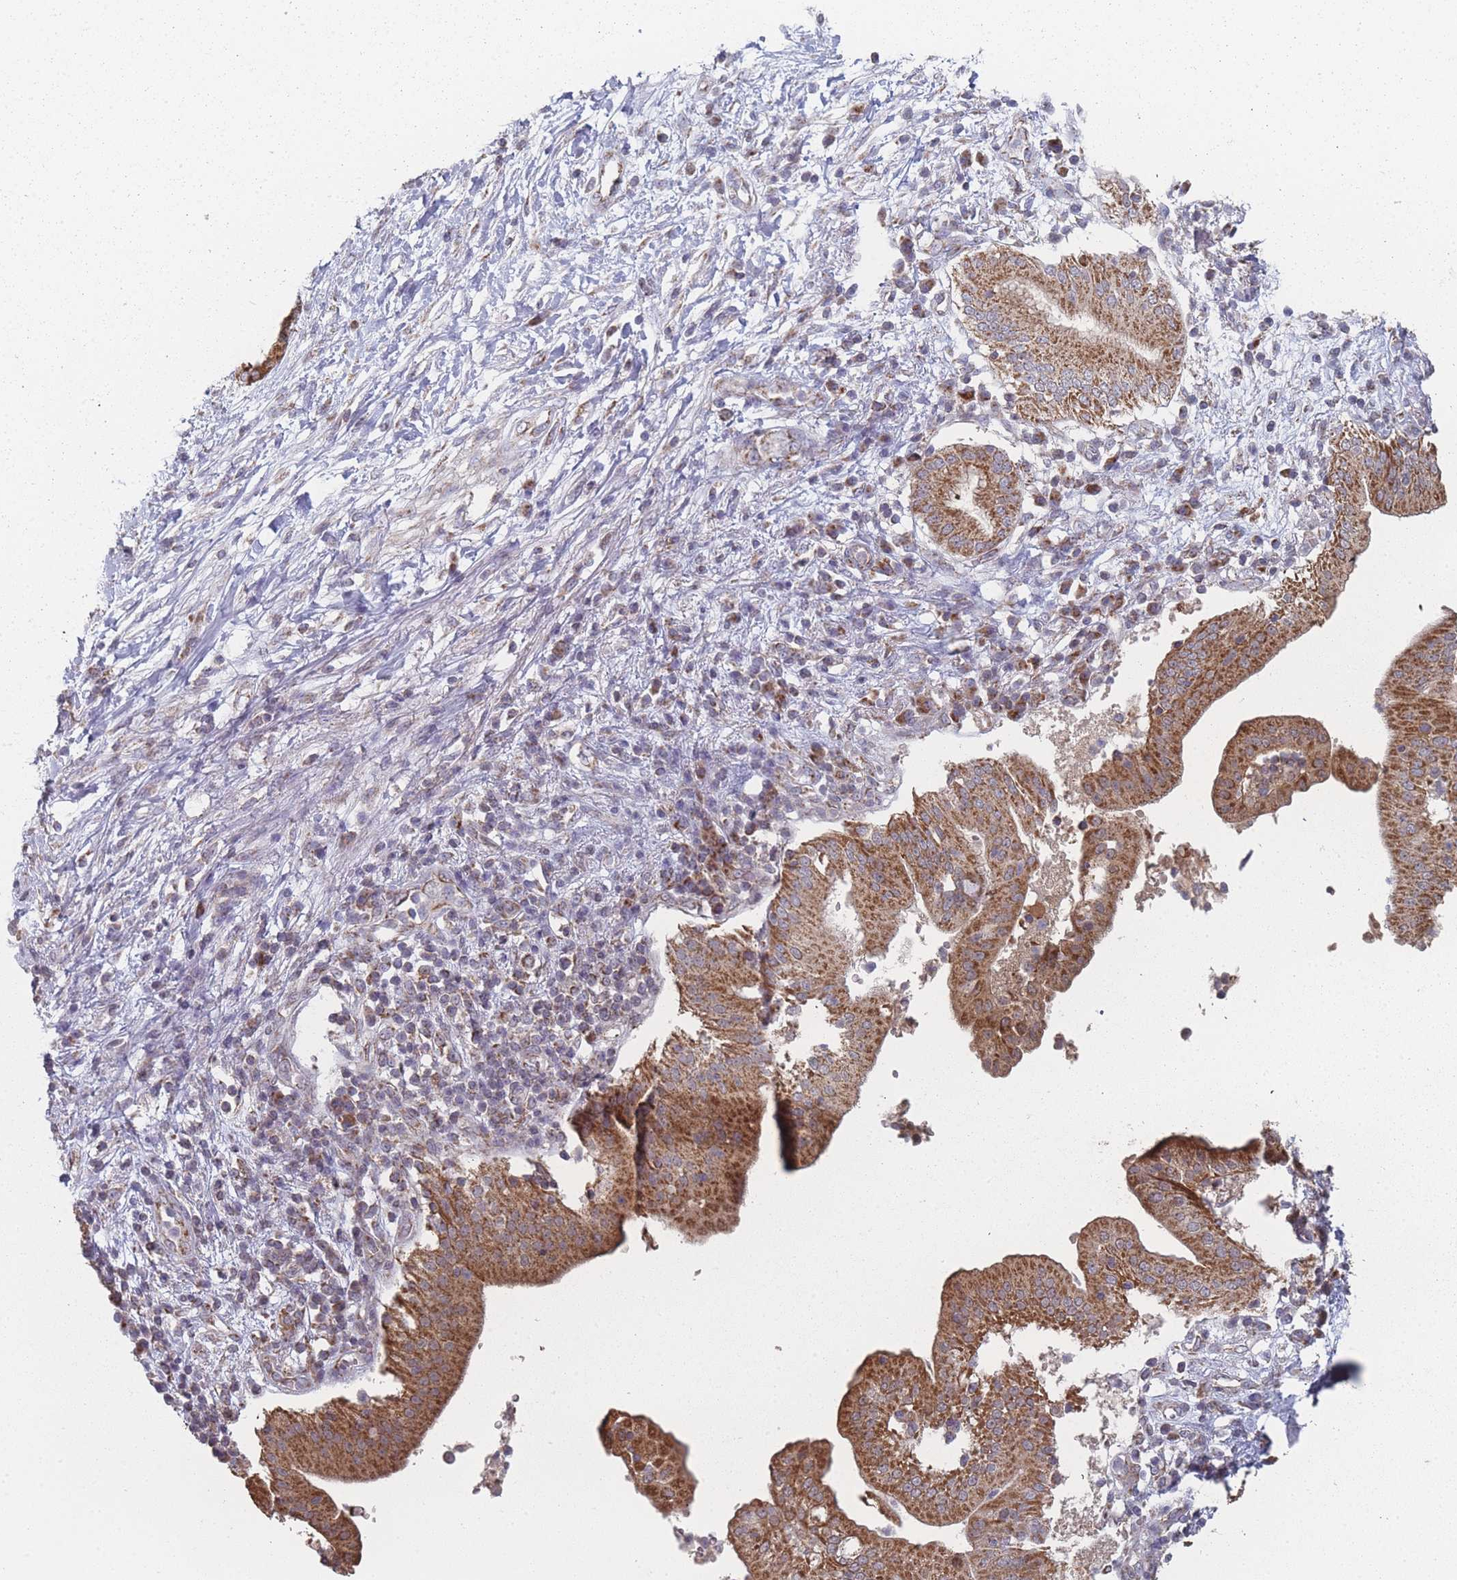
{"staining": {"intensity": "strong", "quantity": ">75%", "location": "cytoplasmic/membranous"}, "tissue": "pancreatic cancer", "cell_type": "Tumor cells", "image_type": "cancer", "snomed": [{"axis": "morphology", "description": "Adenocarcinoma, NOS"}, {"axis": "topography", "description": "Pancreas"}], "caption": "Immunohistochemical staining of pancreatic adenocarcinoma demonstrates high levels of strong cytoplasmic/membranous expression in approximately >75% of tumor cells. The staining was performed using DAB (3,3'-diaminobenzidine), with brown indicating positive protein expression. Nuclei are stained blue with hematoxylin.", "gene": "PSMB3", "patient": {"sex": "male", "age": 68}}